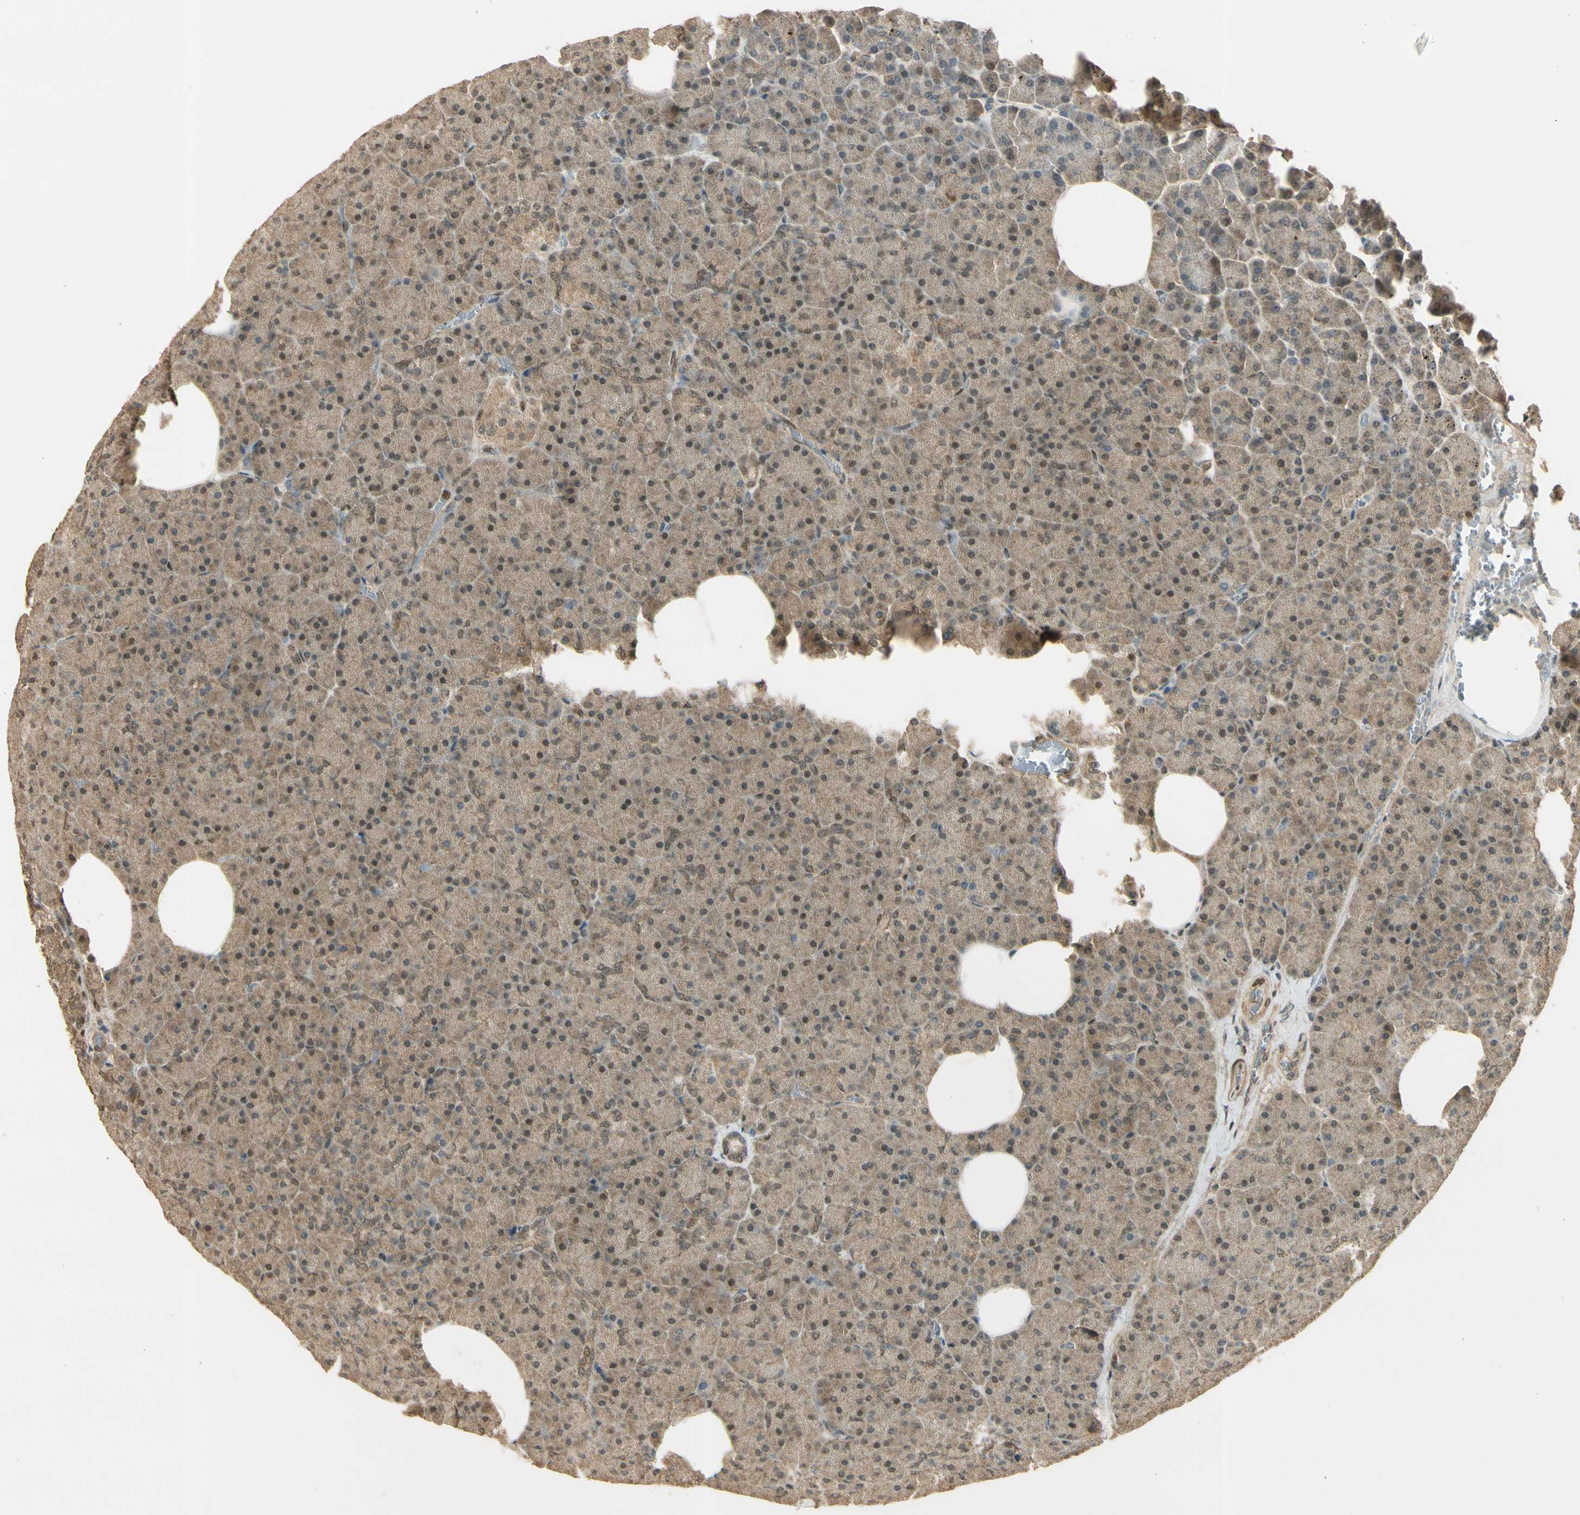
{"staining": {"intensity": "moderate", "quantity": ">75%", "location": "cytoplasmic/membranous,nuclear"}, "tissue": "pancreas", "cell_type": "Exocrine glandular cells", "image_type": "normal", "snomed": [{"axis": "morphology", "description": "Normal tissue, NOS"}, {"axis": "topography", "description": "Pancreas"}], "caption": "IHC (DAB (3,3'-diaminobenzidine)) staining of unremarkable pancreas exhibits moderate cytoplasmic/membranous,nuclear protein staining in about >75% of exocrine glandular cells.", "gene": "GMEB2", "patient": {"sex": "female", "age": 35}}